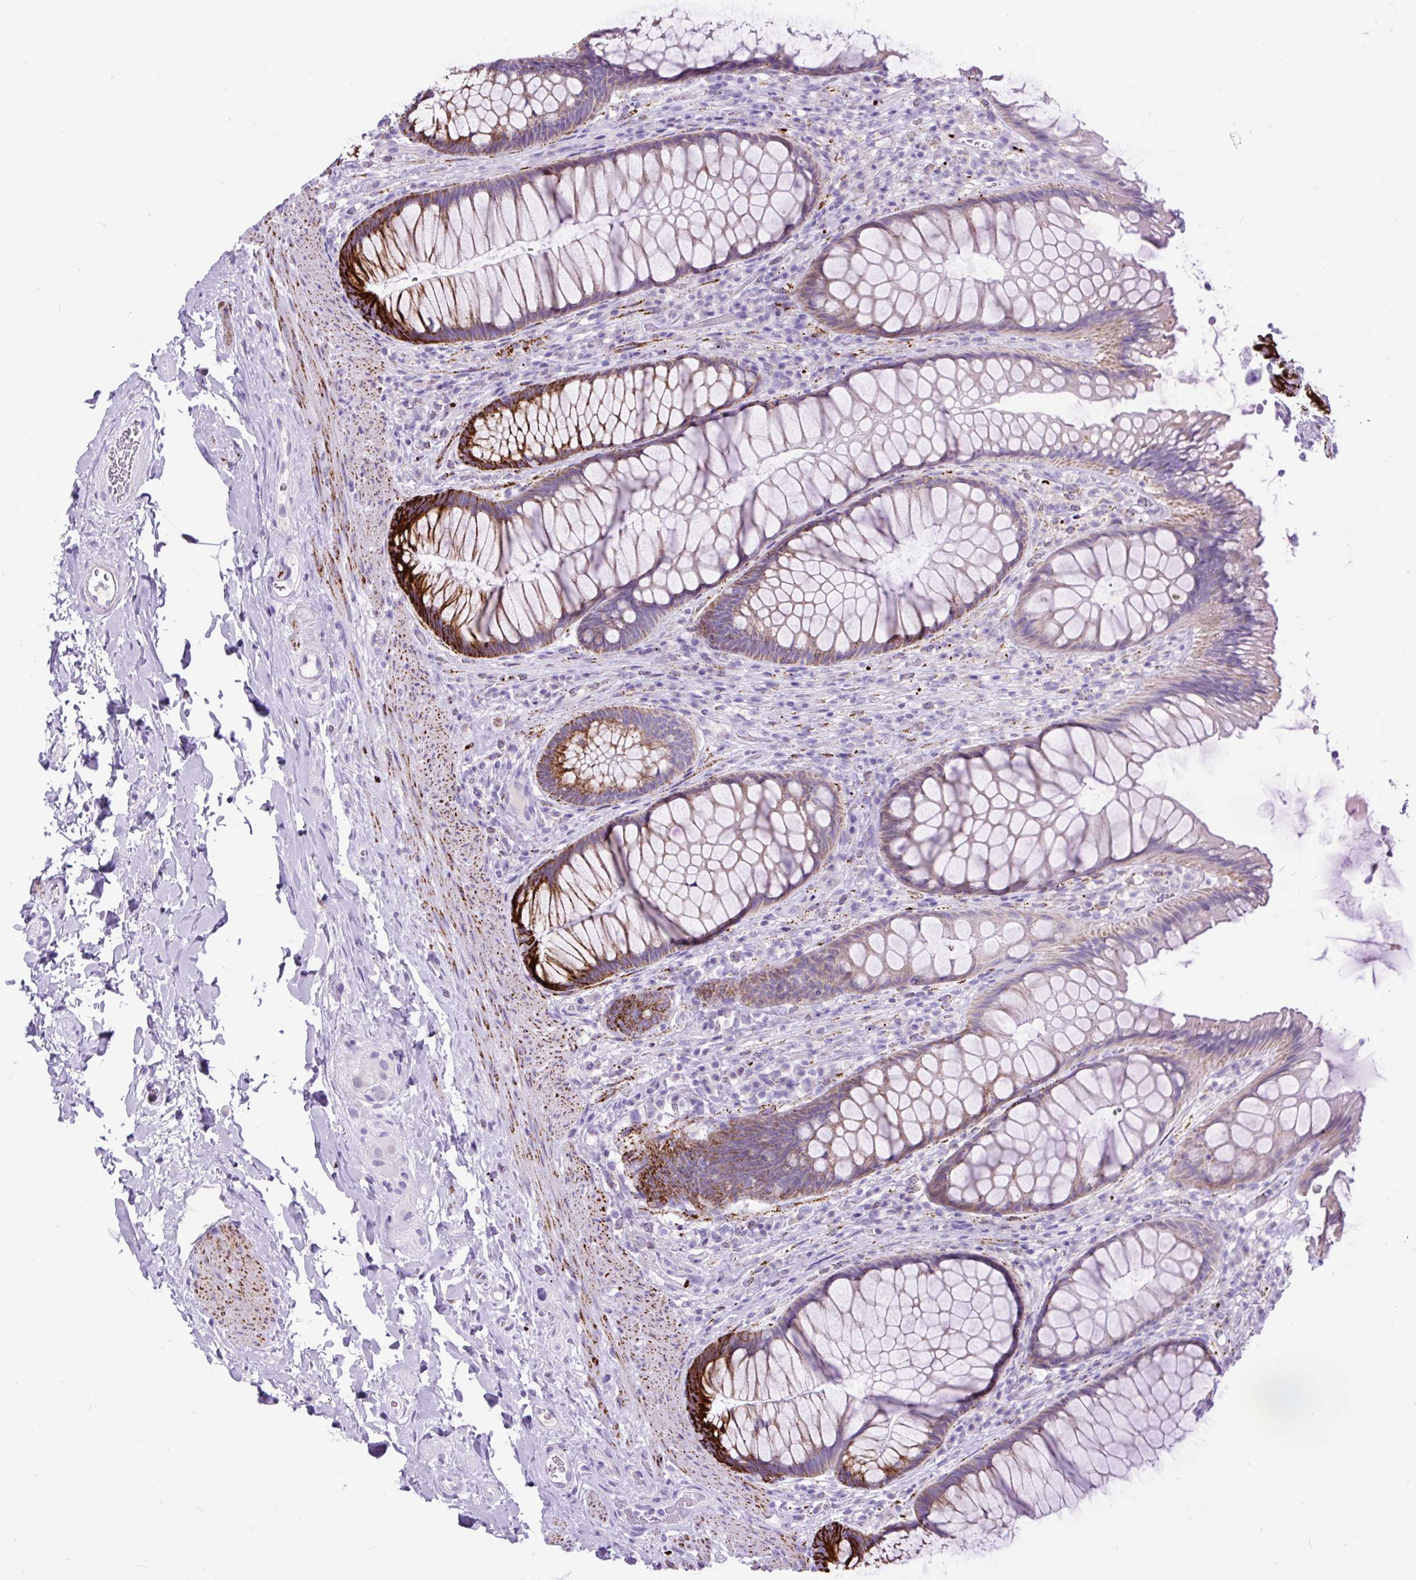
{"staining": {"intensity": "strong", "quantity": "25%-75%", "location": "cytoplasmic/membranous"}, "tissue": "rectum", "cell_type": "Glandular cells", "image_type": "normal", "snomed": [{"axis": "morphology", "description": "Normal tissue, NOS"}, {"axis": "topography", "description": "Rectum"}], "caption": "Immunohistochemistry (IHC) of benign rectum displays high levels of strong cytoplasmic/membranous positivity in about 25%-75% of glandular cells. (brown staining indicates protein expression, while blue staining denotes nuclei).", "gene": "ZNF256", "patient": {"sex": "male", "age": 53}}